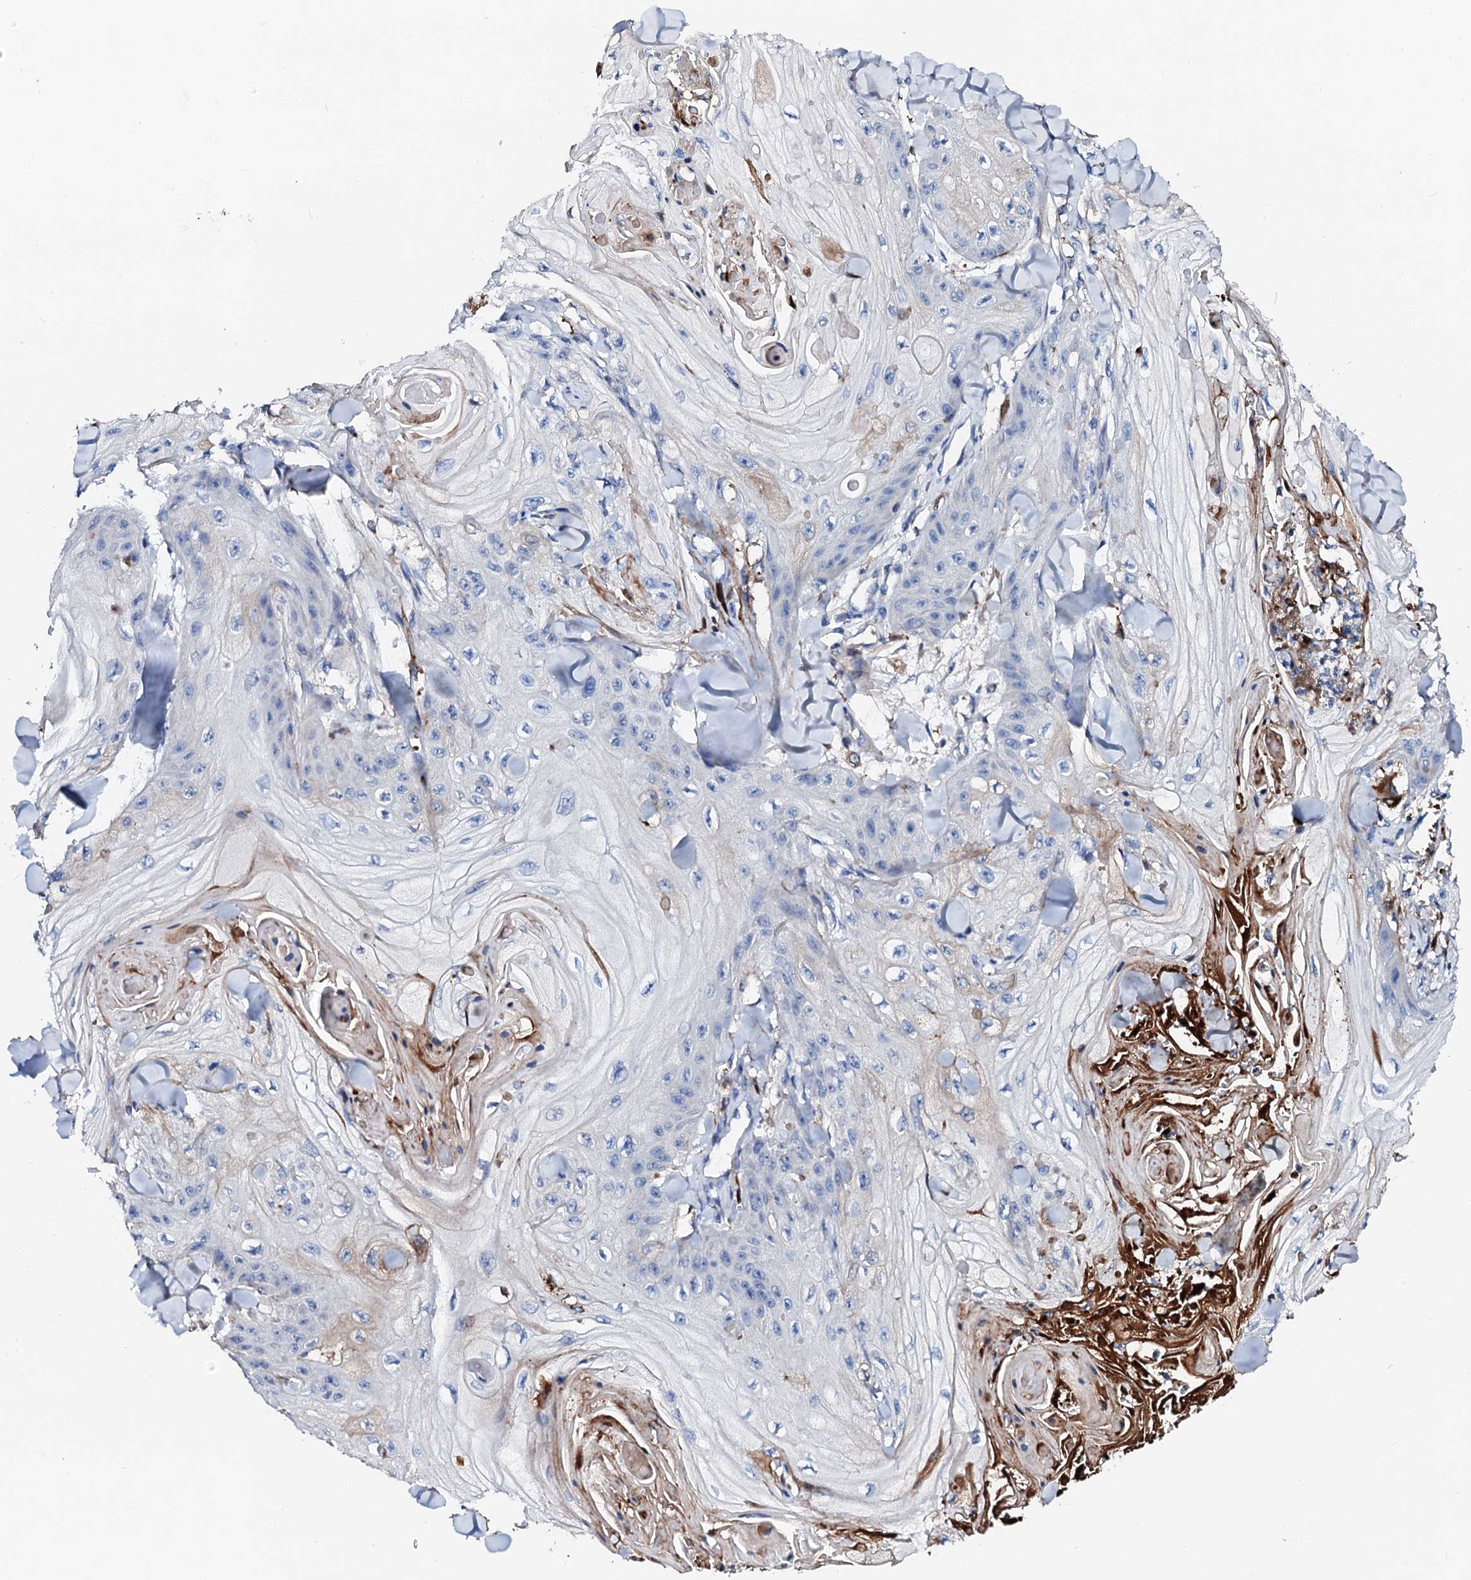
{"staining": {"intensity": "negative", "quantity": "none", "location": "none"}, "tissue": "skin cancer", "cell_type": "Tumor cells", "image_type": "cancer", "snomed": [{"axis": "morphology", "description": "Squamous cell carcinoma, NOS"}, {"axis": "topography", "description": "Skin"}], "caption": "There is no significant positivity in tumor cells of skin cancer (squamous cell carcinoma).", "gene": "SLC10A7", "patient": {"sex": "male", "age": 74}}